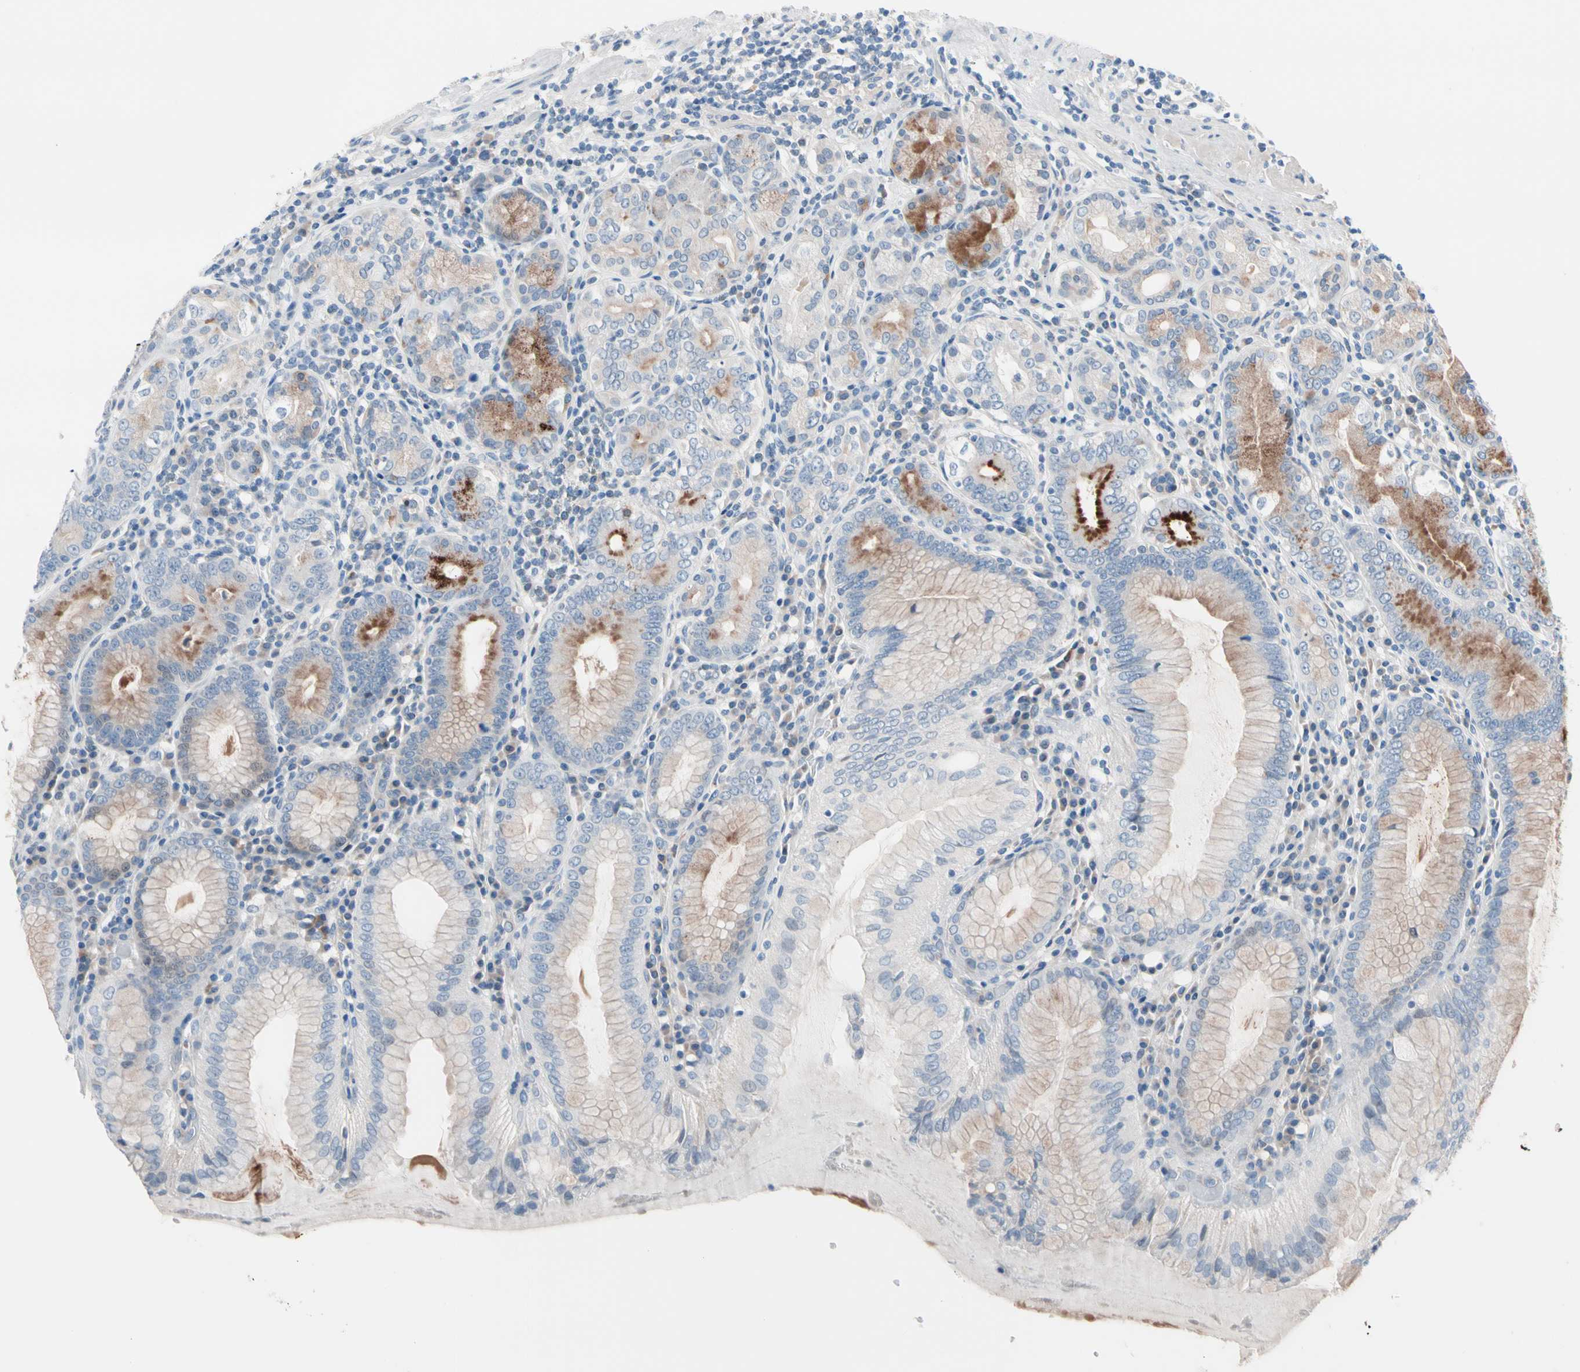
{"staining": {"intensity": "moderate", "quantity": "<25%", "location": "cytoplasmic/membranous"}, "tissue": "stomach", "cell_type": "Glandular cells", "image_type": "normal", "snomed": [{"axis": "morphology", "description": "Normal tissue, NOS"}, {"axis": "topography", "description": "Stomach, lower"}], "caption": "Stomach stained with immunohistochemistry demonstrates moderate cytoplasmic/membranous positivity in about <25% of glandular cells. The protein of interest is shown in brown color, while the nuclei are stained blue.", "gene": "CASQ1", "patient": {"sex": "female", "age": 76}}